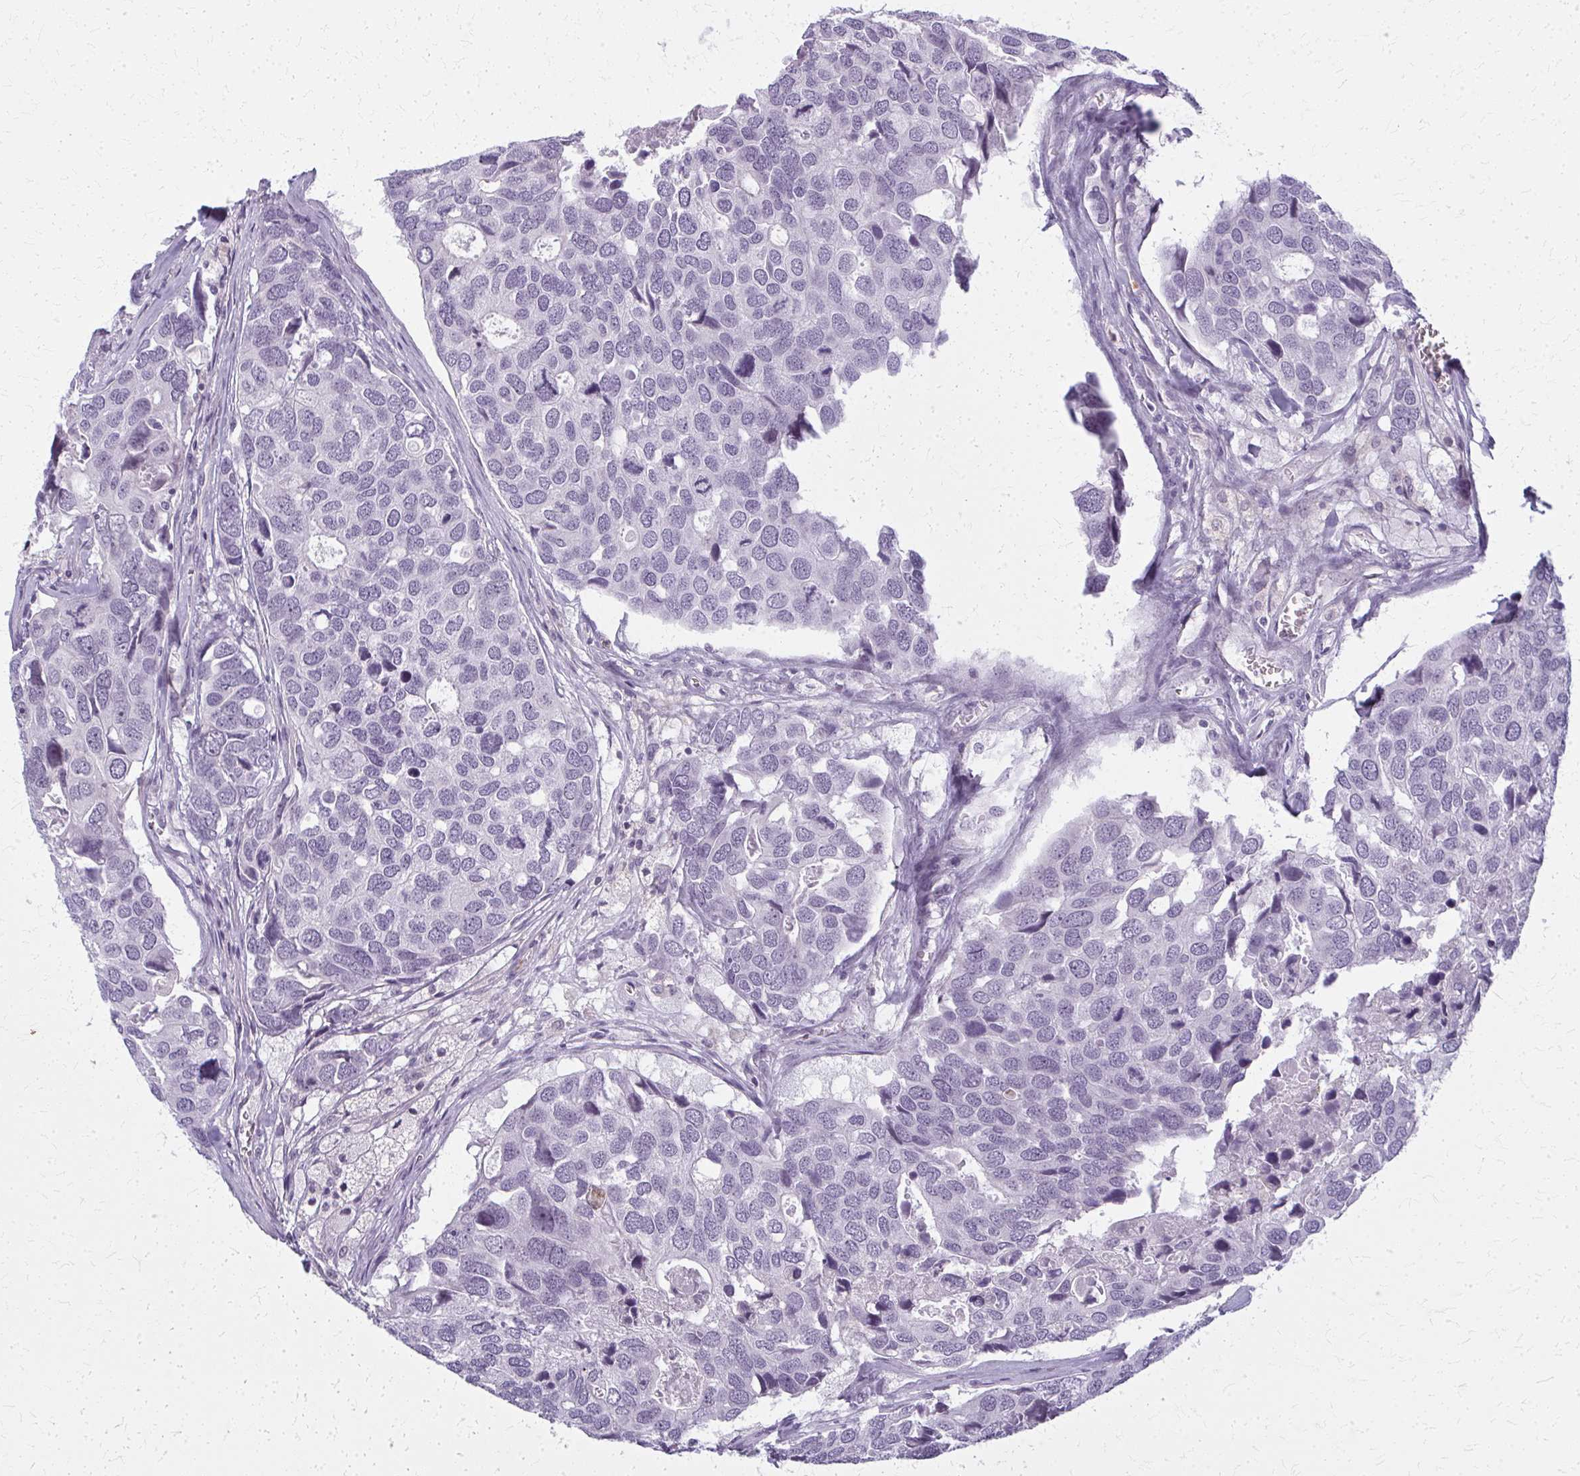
{"staining": {"intensity": "negative", "quantity": "none", "location": "none"}, "tissue": "breast cancer", "cell_type": "Tumor cells", "image_type": "cancer", "snomed": [{"axis": "morphology", "description": "Duct carcinoma"}, {"axis": "topography", "description": "Breast"}], "caption": "High power microscopy photomicrograph of an IHC histopathology image of breast intraductal carcinoma, revealing no significant expression in tumor cells.", "gene": "CASQ2", "patient": {"sex": "female", "age": 83}}